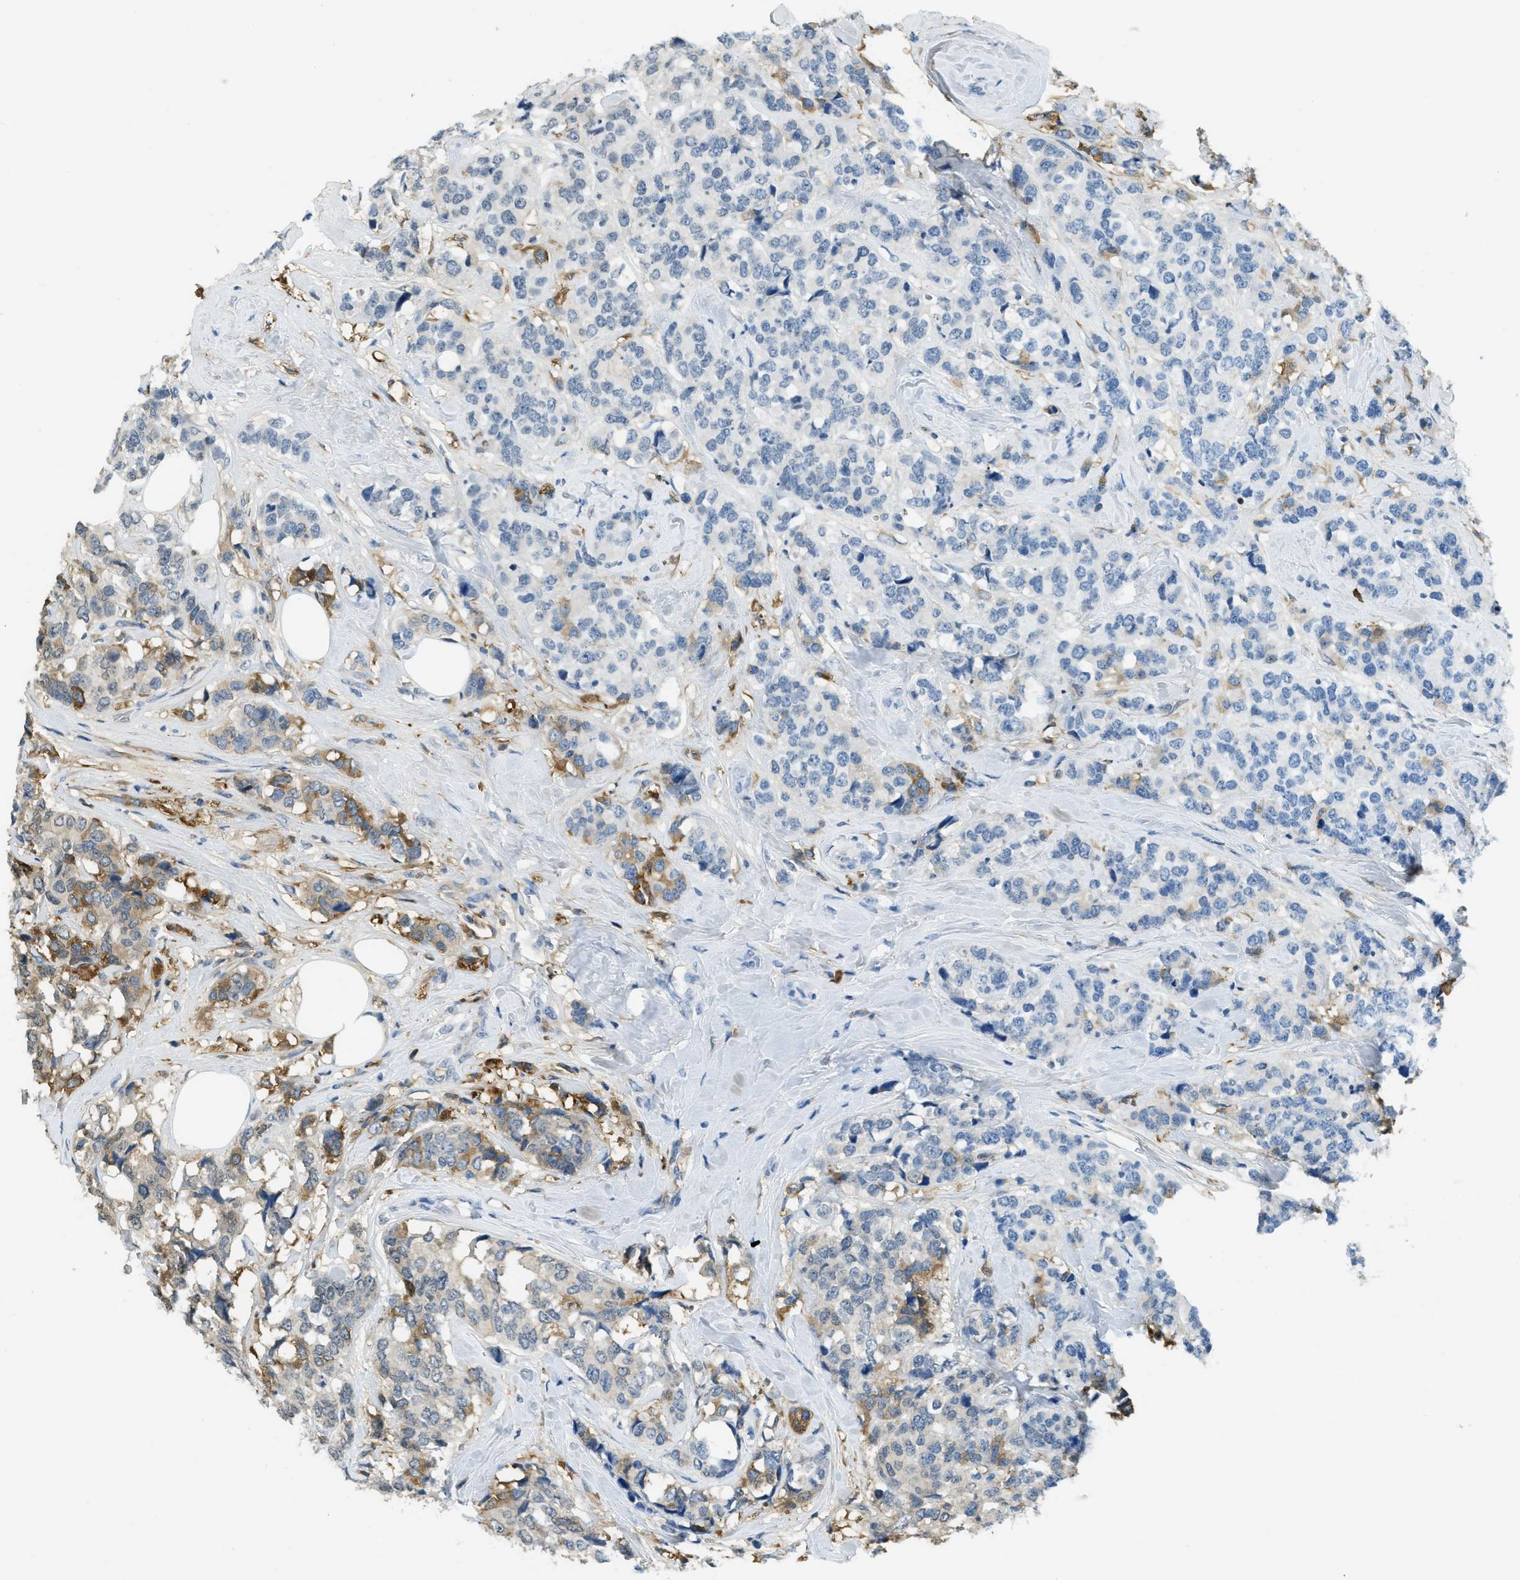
{"staining": {"intensity": "moderate", "quantity": "<25%", "location": "cytoplasmic/membranous"}, "tissue": "breast cancer", "cell_type": "Tumor cells", "image_type": "cancer", "snomed": [{"axis": "morphology", "description": "Lobular carcinoma"}, {"axis": "topography", "description": "Breast"}], "caption": "Immunohistochemistry (IHC) (DAB (3,3'-diaminobenzidine)) staining of human breast cancer reveals moderate cytoplasmic/membranous protein expression in about <25% of tumor cells.", "gene": "PRTN3", "patient": {"sex": "female", "age": 59}}